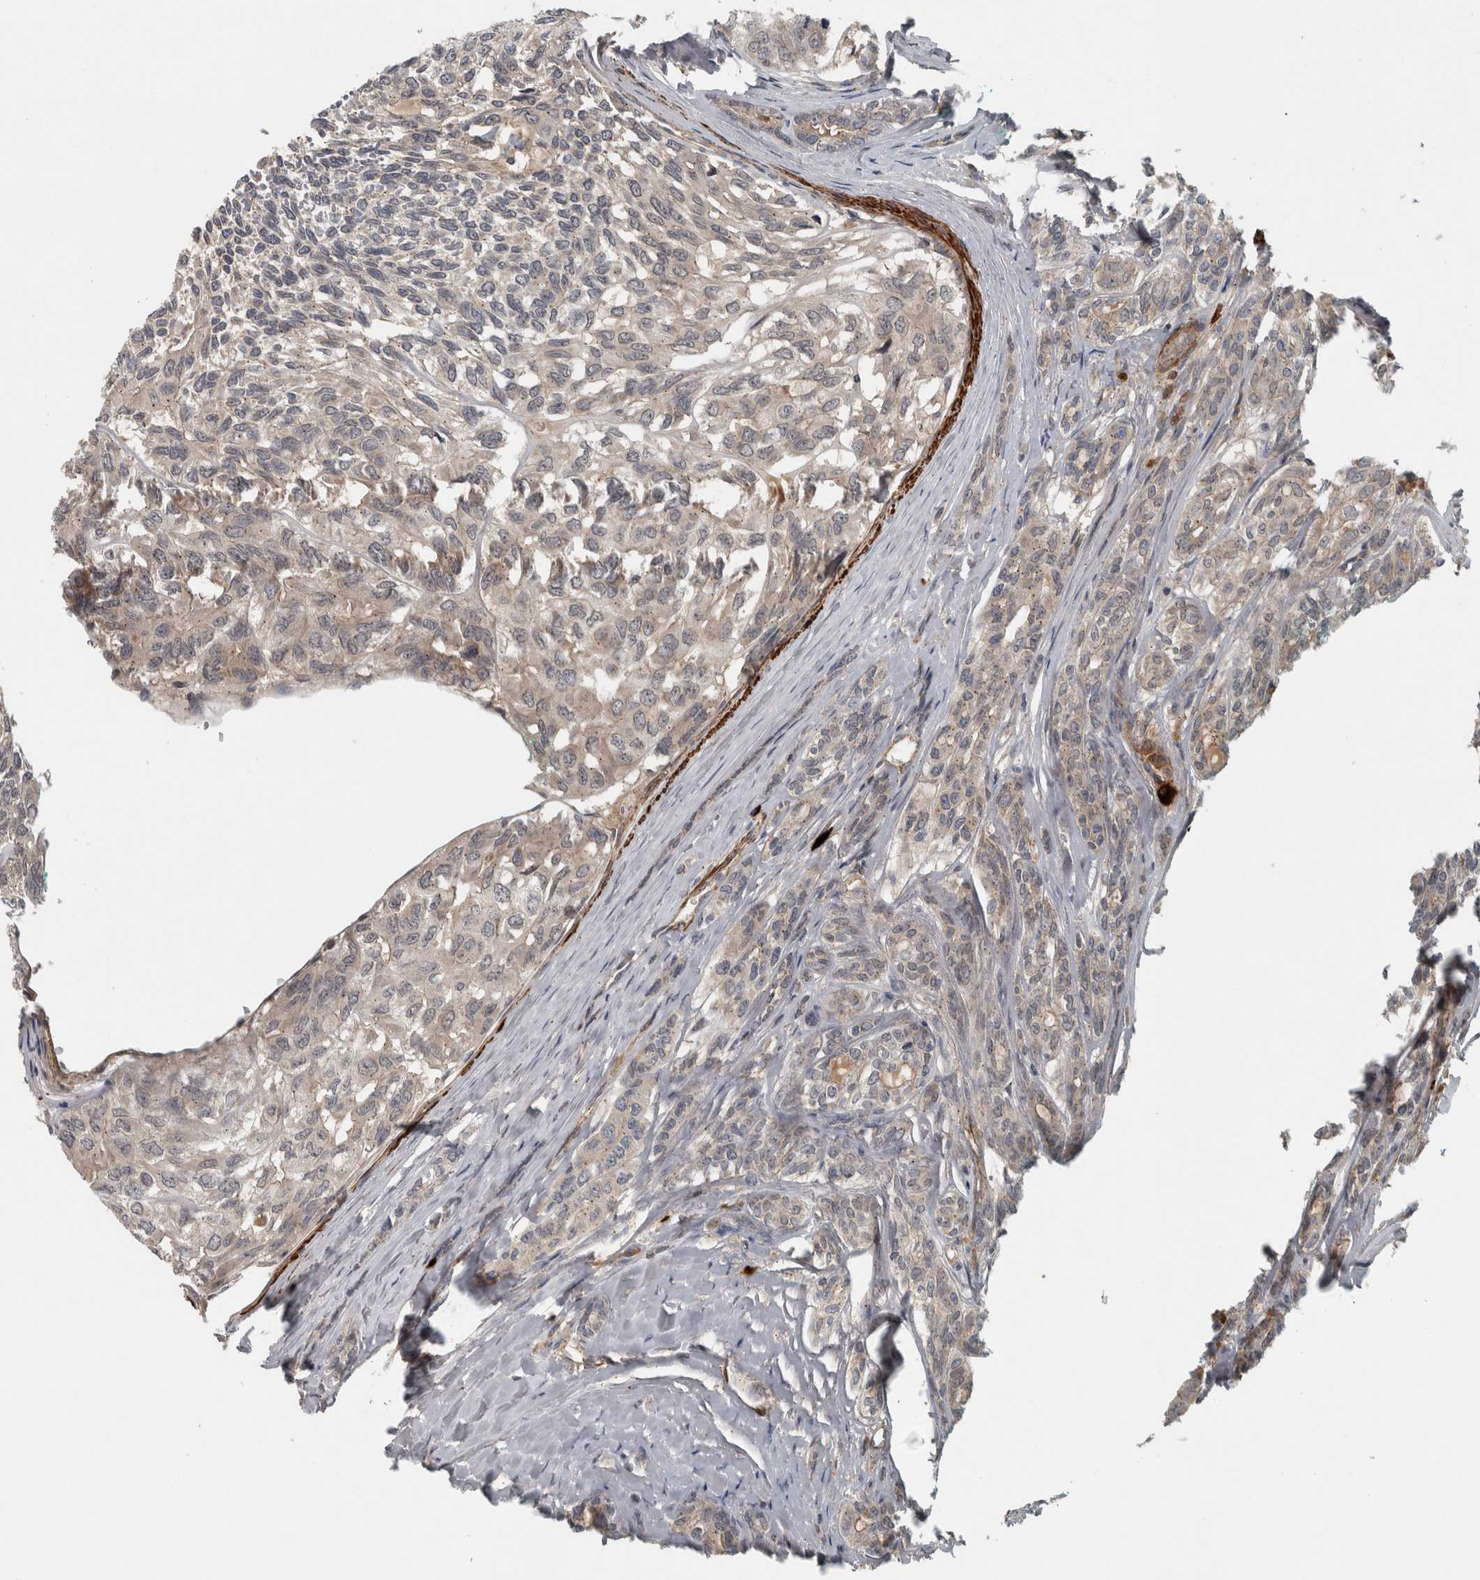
{"staining": {"intensity": "weak", "quantity": "<25%", "location": "cytoplasmic/membranous"}, "tissue": "head and neck cancer", "cell_type": "Tumor cells", "image_type": "cancer", "snomed": [{"axis": "morphology", "description": "Adenocarcinoma, NOS"}, {"axis": "topography", "description": "Salivary gland, NOS"}, {"axis": "topography", "description": "Head-Neck"}], "caption": "There is no significant positivity in tumor cells of head and neck cancer (adenocarcinoma).", "gene": "LBHD1", "patient": {"sex": "female", "age": 76}}